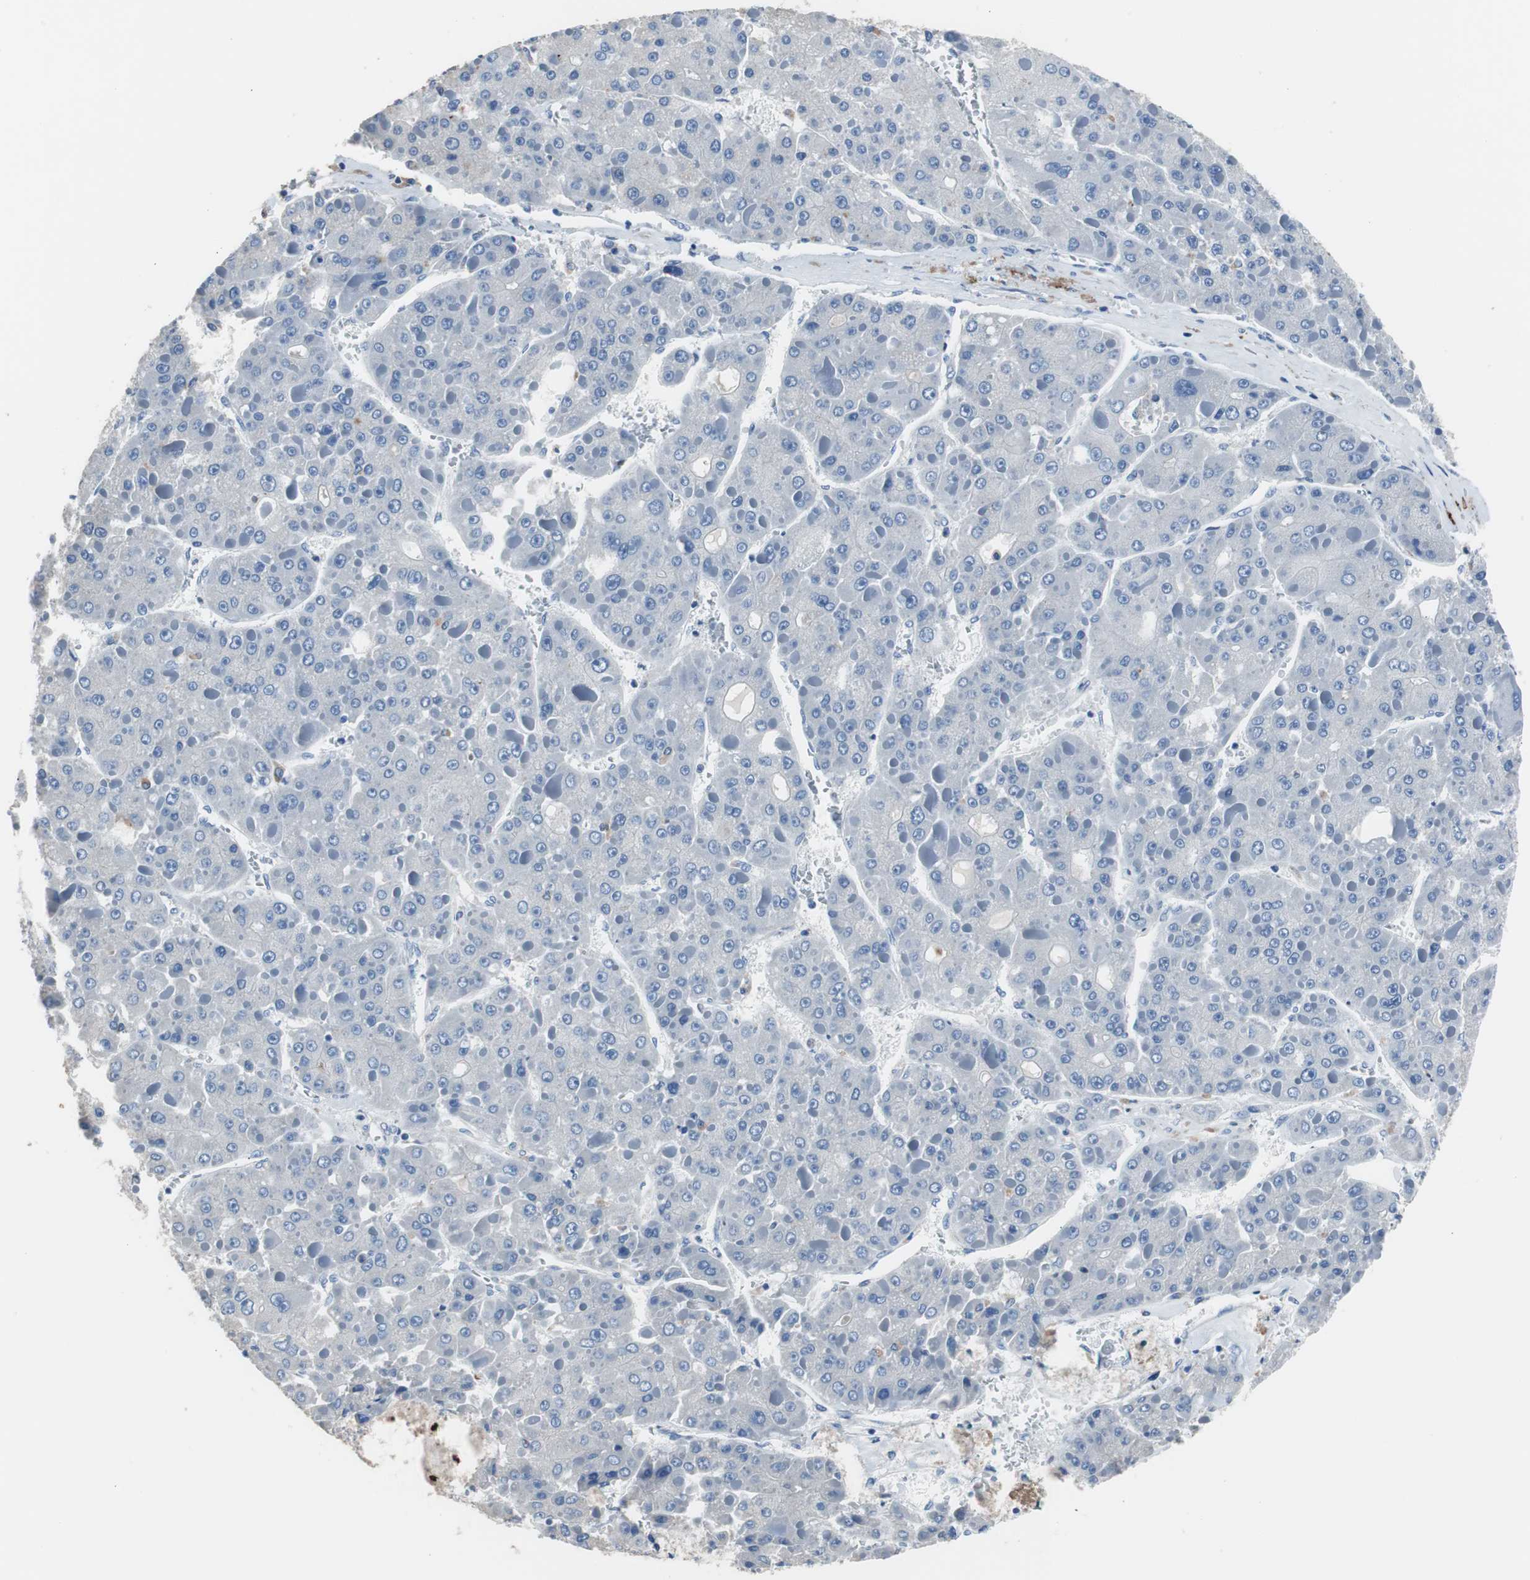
{"staining": {"intensity": "negative", "quantity": "none", "location": "none"}, "tissue": "liver cancer", "cell_type": "Tumor cells", "image_type": "cancer", "snomed": [{"axis": "morphology", "description": "Carcinoma, Hepatocellular, NOS"}, {"axis": "topography", "description": "Liver"}], "caption": "Protein analysis of hepatocellular carcinoma (liver) exhibits no significant expression in tumor cells. (IHC, brightfield microscopy, high magnification).", "gene": "FCGR2B", "patient": {"sex": "female", "age": 73}}